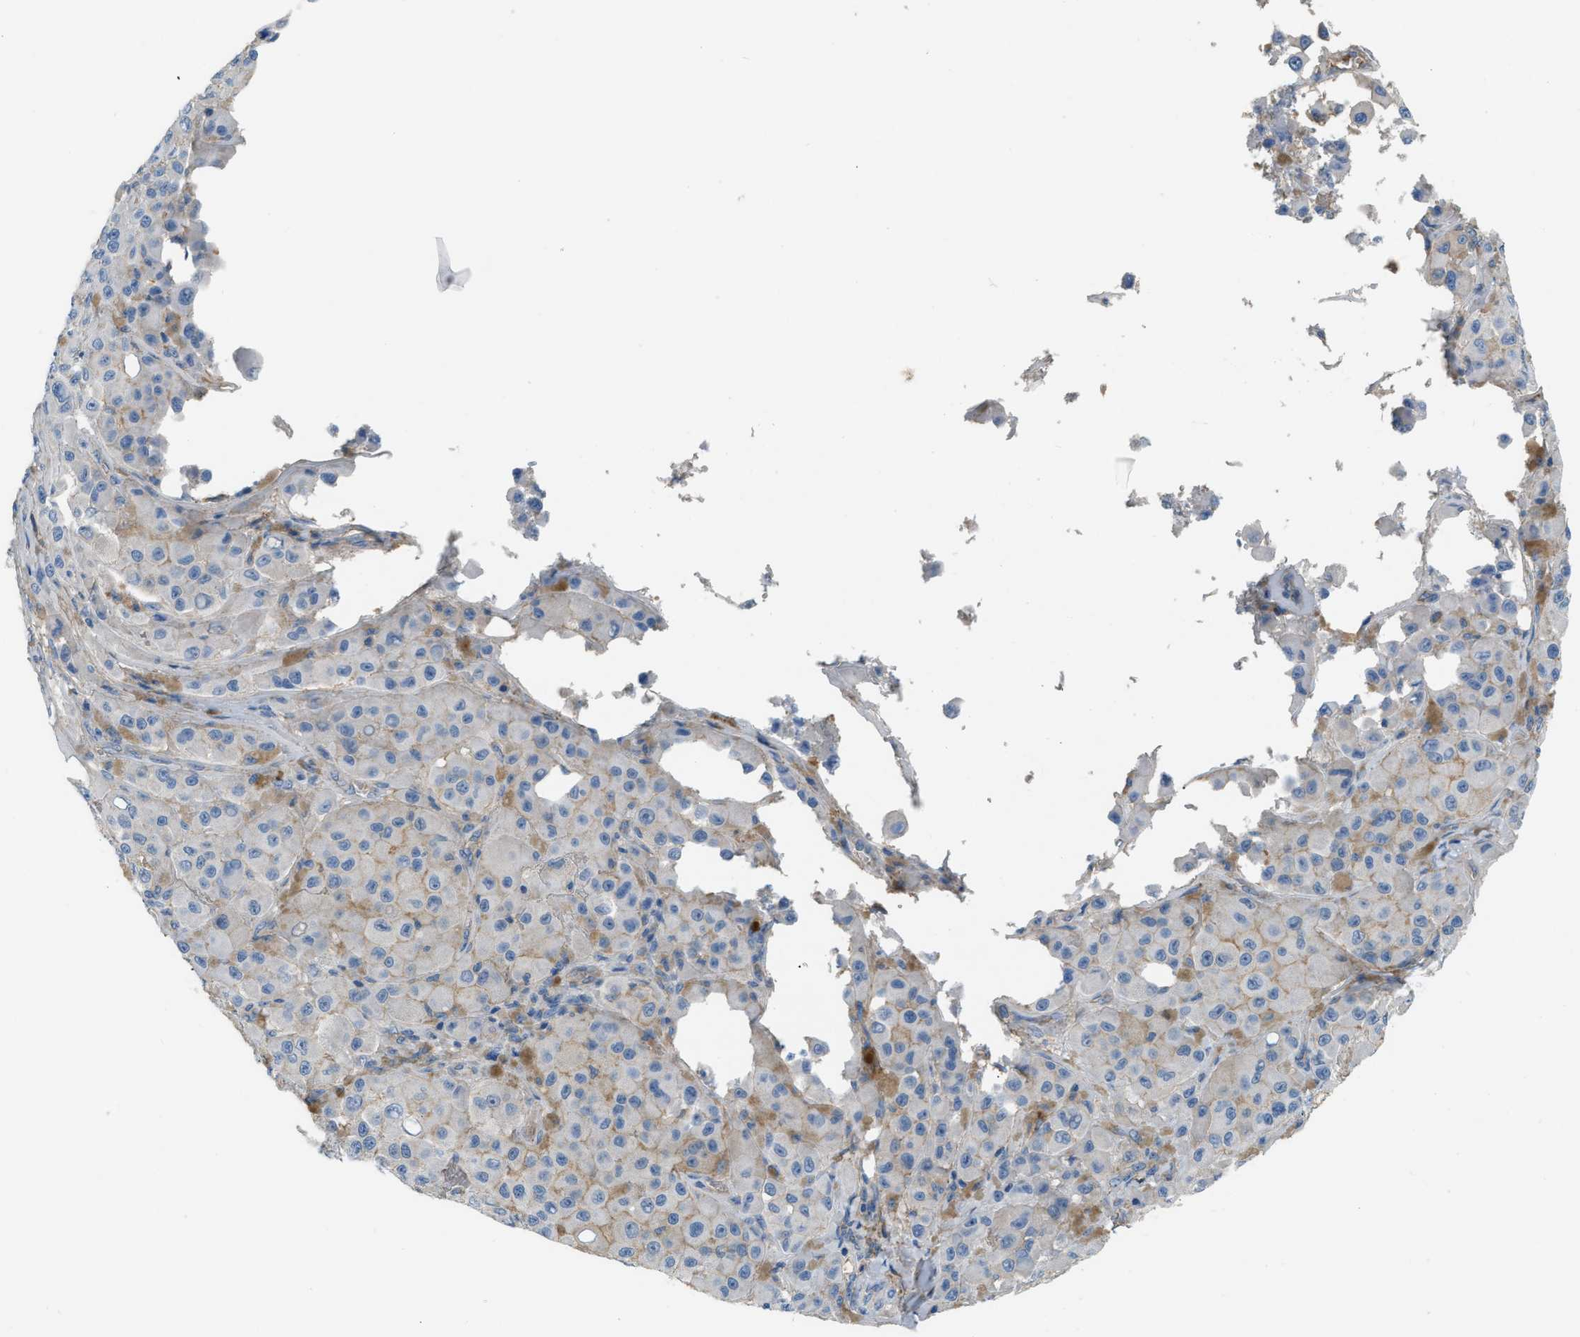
{"staining": {"intensity": "negative", "quantity": "none", "location": "none"}, "tissue": "melanoma", "cell_type": "Tumor cells", "image_type": "cancer", "snomed": [{"axis": "morphology", "description": "Malignant melanoma, NOS"}, {"axis": "topography", "description": "Skin"}], "caption": "High power microscopy image of an immunohistochemistry image of malignant melanoma, revealing no significant expression in tumor cells.", "gene": "STC1", "patient": {"sex": "male", "age": 84}}